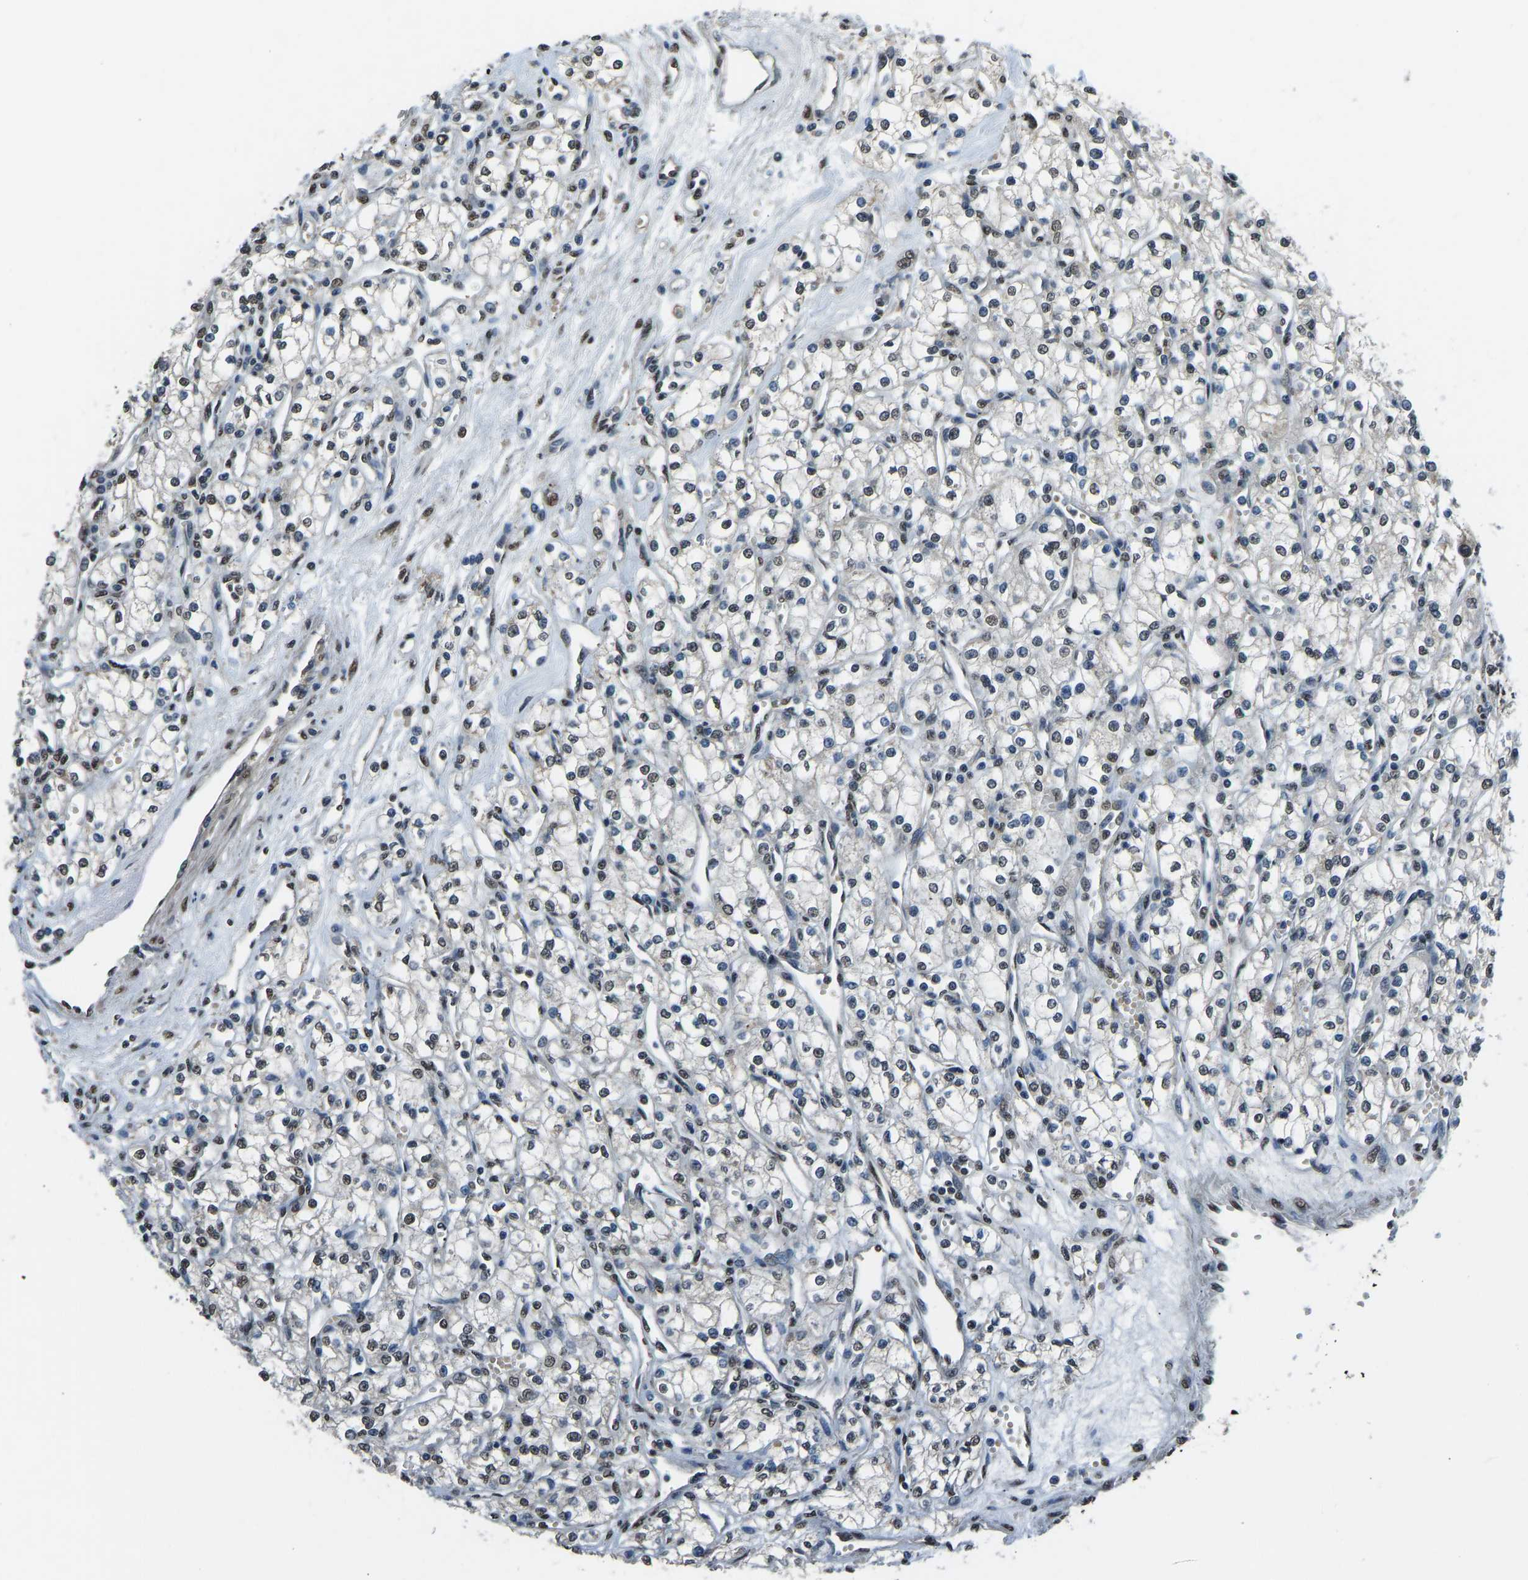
{"staining": {"intensity": "weak", "quantity": "25%-75%", "location": "nuclear"}, "tissue": "renal cancer", "cell_type": "Tumor cells", "image_type": "cancer", "snomed": [{"axis": "morphology", "description": "Adenocarcinoma, NOS"}, {"axis": "topography", "description": "Kidney"}], "caption": "A histopathology image showing weak nuclear expression in about 25%-75% of tumor cells in adenocarcinoma (renal), as visualized by brown immunohistochemical staining.", "gene": "FOS", "patient": {"sex": "male", "age": 59}}